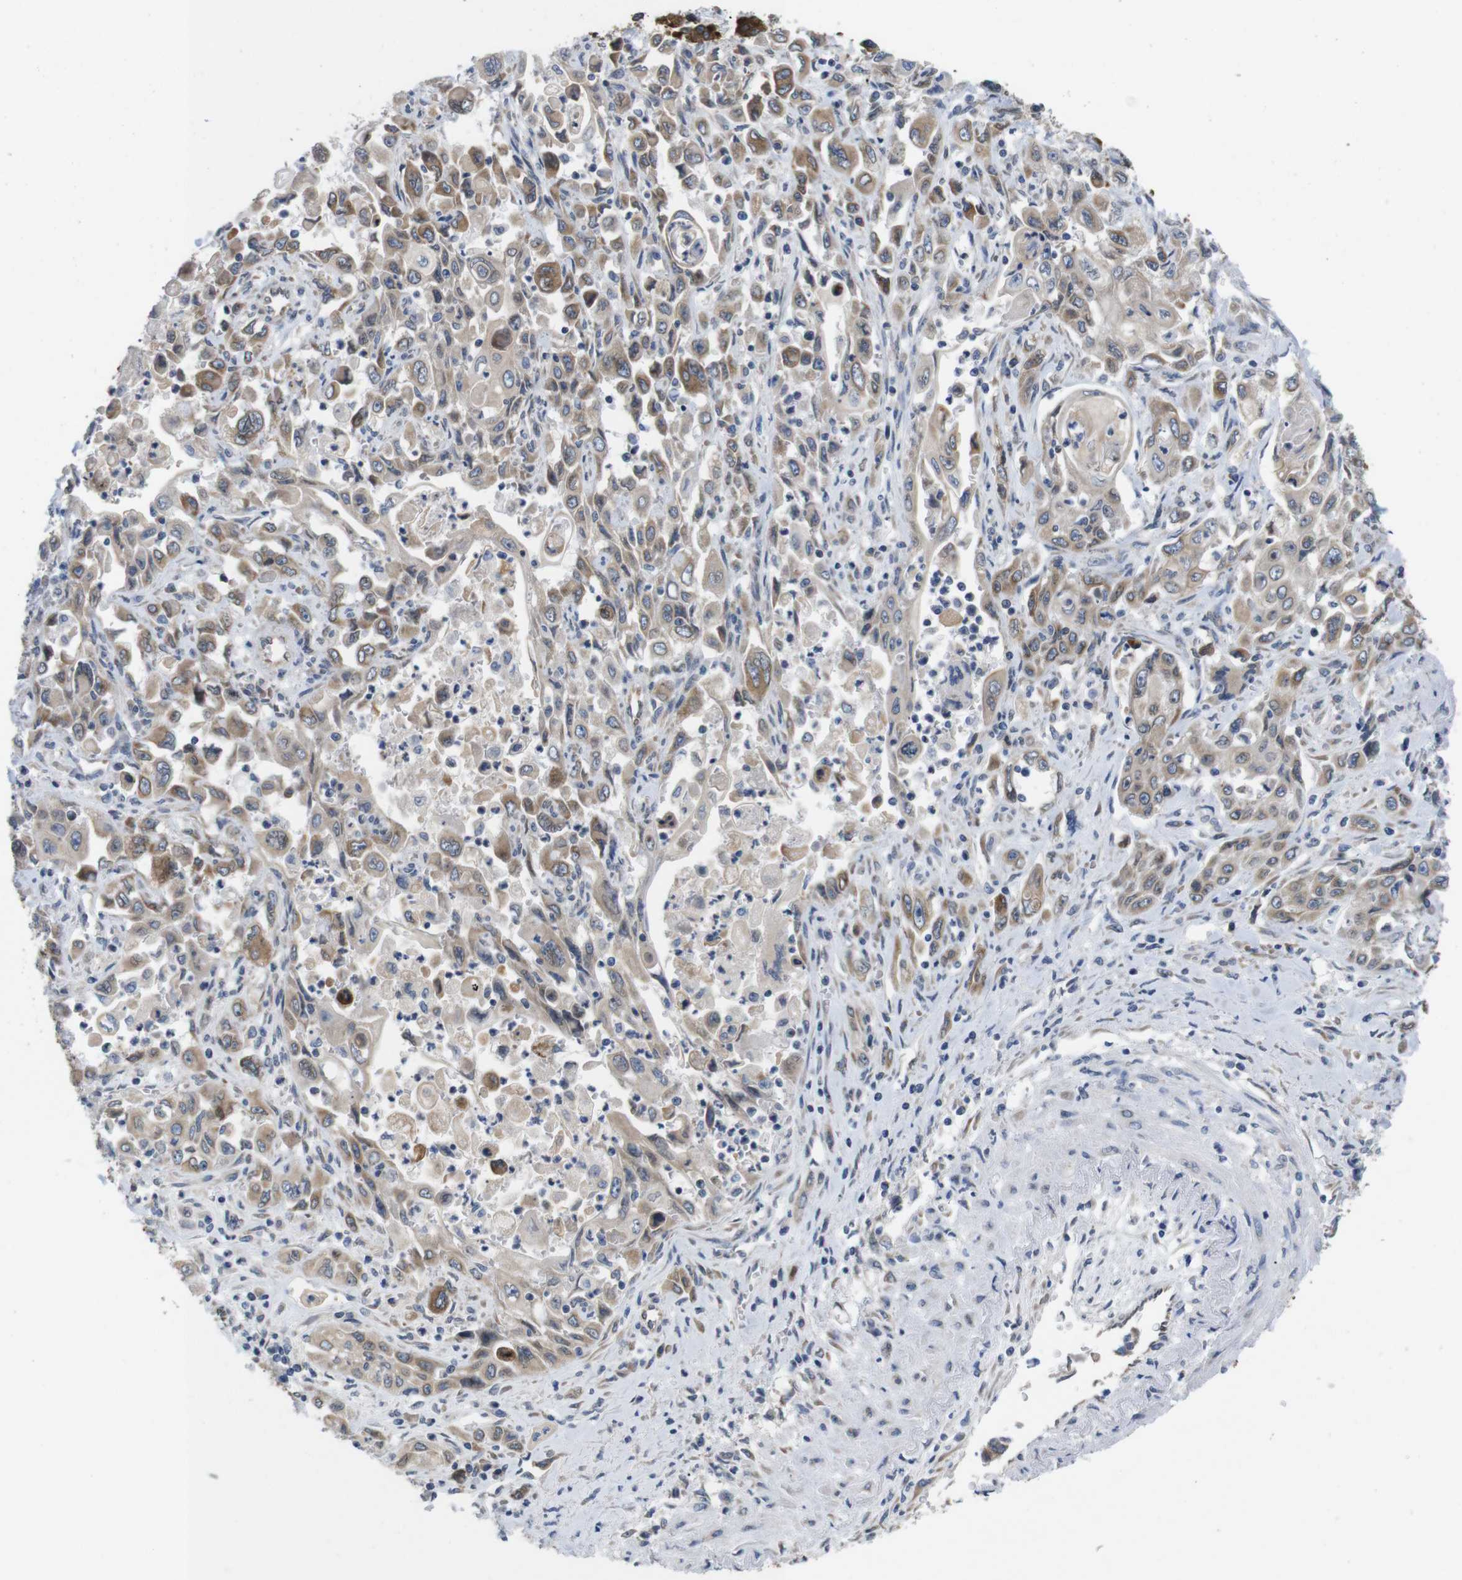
{"staining": {"intensity": "moderate", "quantity": ">75%", "location": "cytoplasmic/membranous"}, "tissue": "pancreatic cancer", "cell_type": "Tumor cells", "image_type": "cancer", "snomed": [{"axis": "morphology", "description": "Adenocarcinoma, NOS"}, {"axis": "topography", "description": "Pancreas"}], "caption": "A brown stain shows moderate cytoplasmic/membranous staining of a protein in pancreatic adenocarcinoma tumor cells. (brown staining indicates protein expression, while blue staining denotes nuclei).", "gene": "HACD3", "patient": {"sex": "male", "age": 70}}